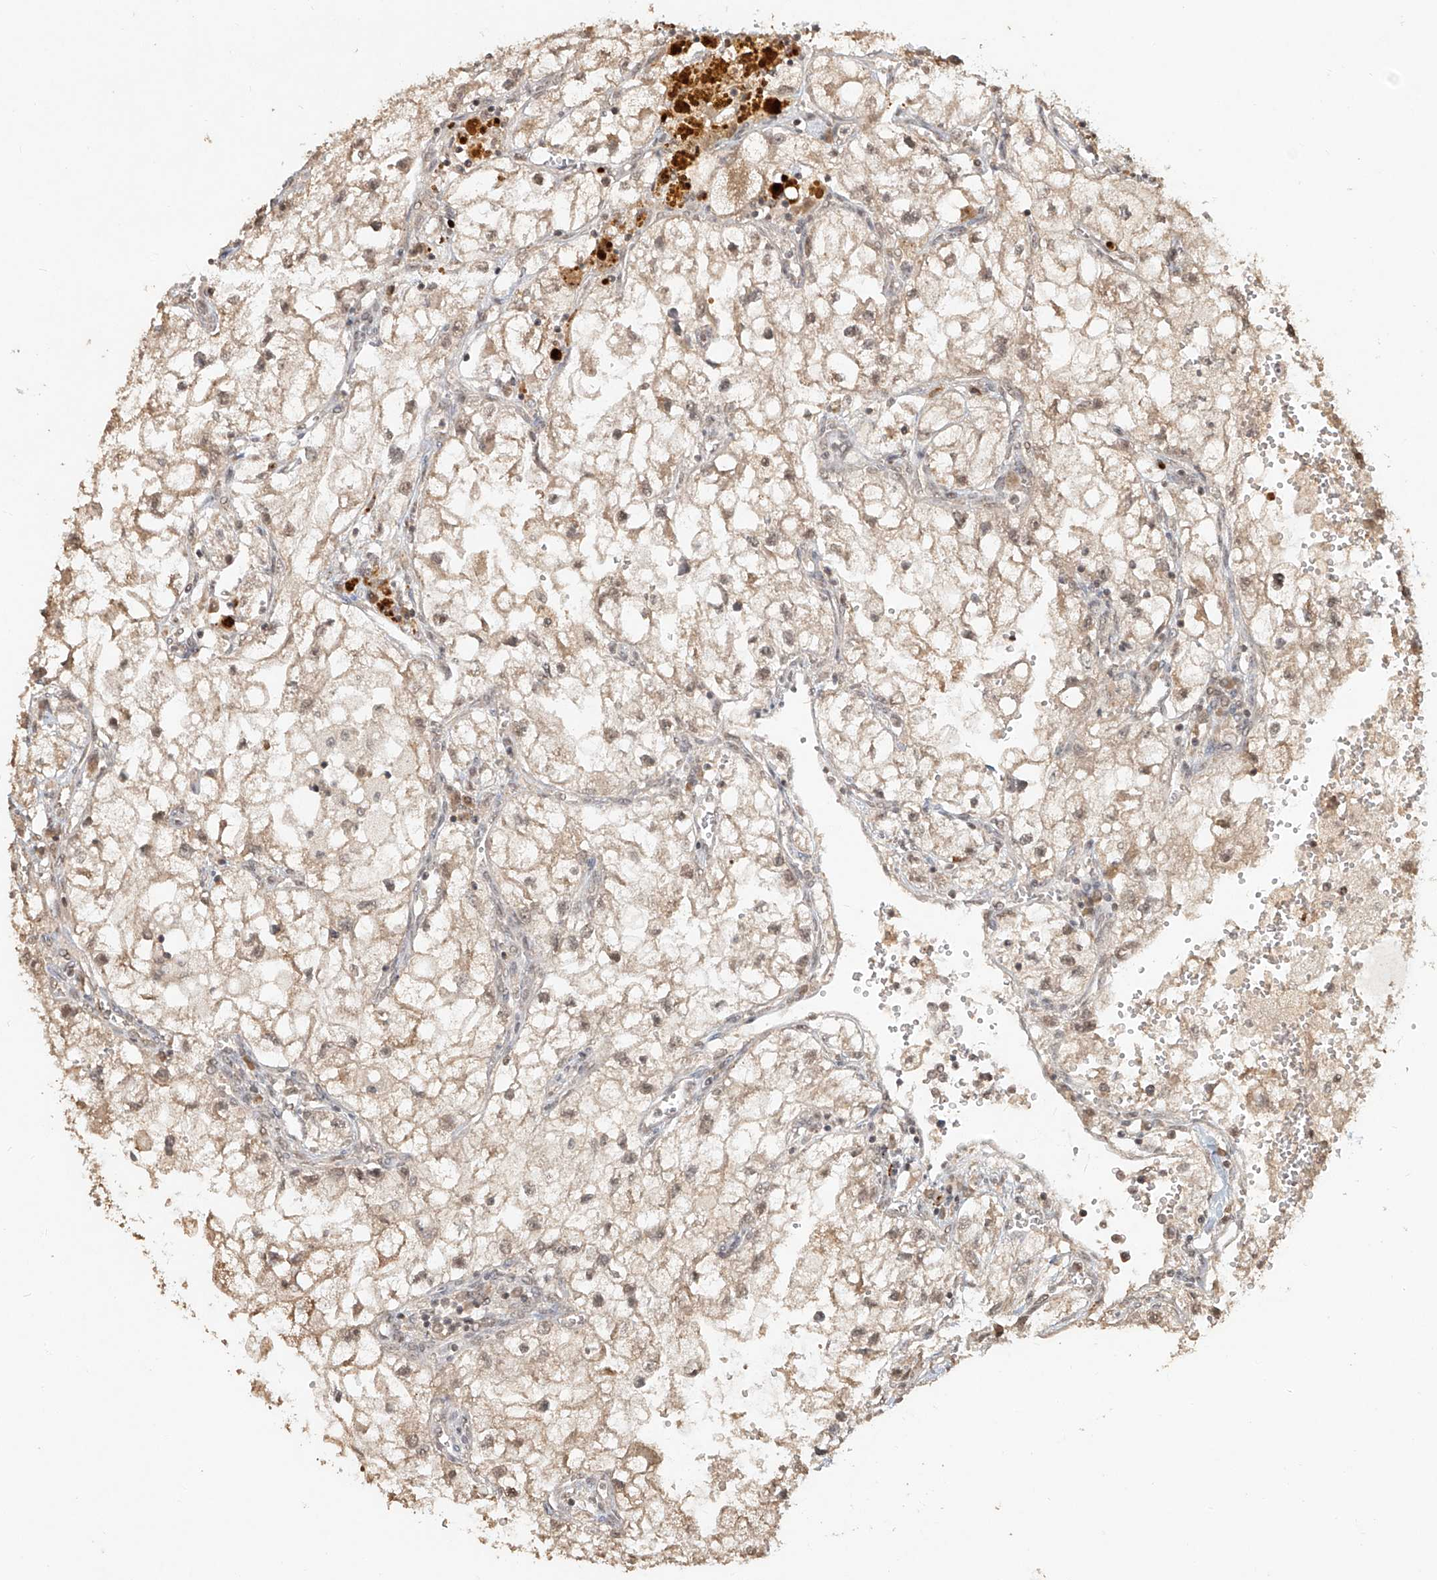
{"staining": {"intensity": "weak", "quantity": ">75%", "location": "cytoplasmic/membranous,nuclear"}, "tissue": "renal cancer", "cell_type": "Tumor cells", "image_type": "cancer", "snomed": [{"axis": "morphology", "description": "Adenocarcinoma, NOS"}, {"axis": "topography", "description": "Kidney"}], "caption": "Human renal cancer (adenocarcinoma) stained with a brown dye displays weak cytoplasmic/membranous and nuclear positive staining in about >75% of tumor cells.", "gene": "UBE2K", "patient": {"sex": "female", "age": 70}}